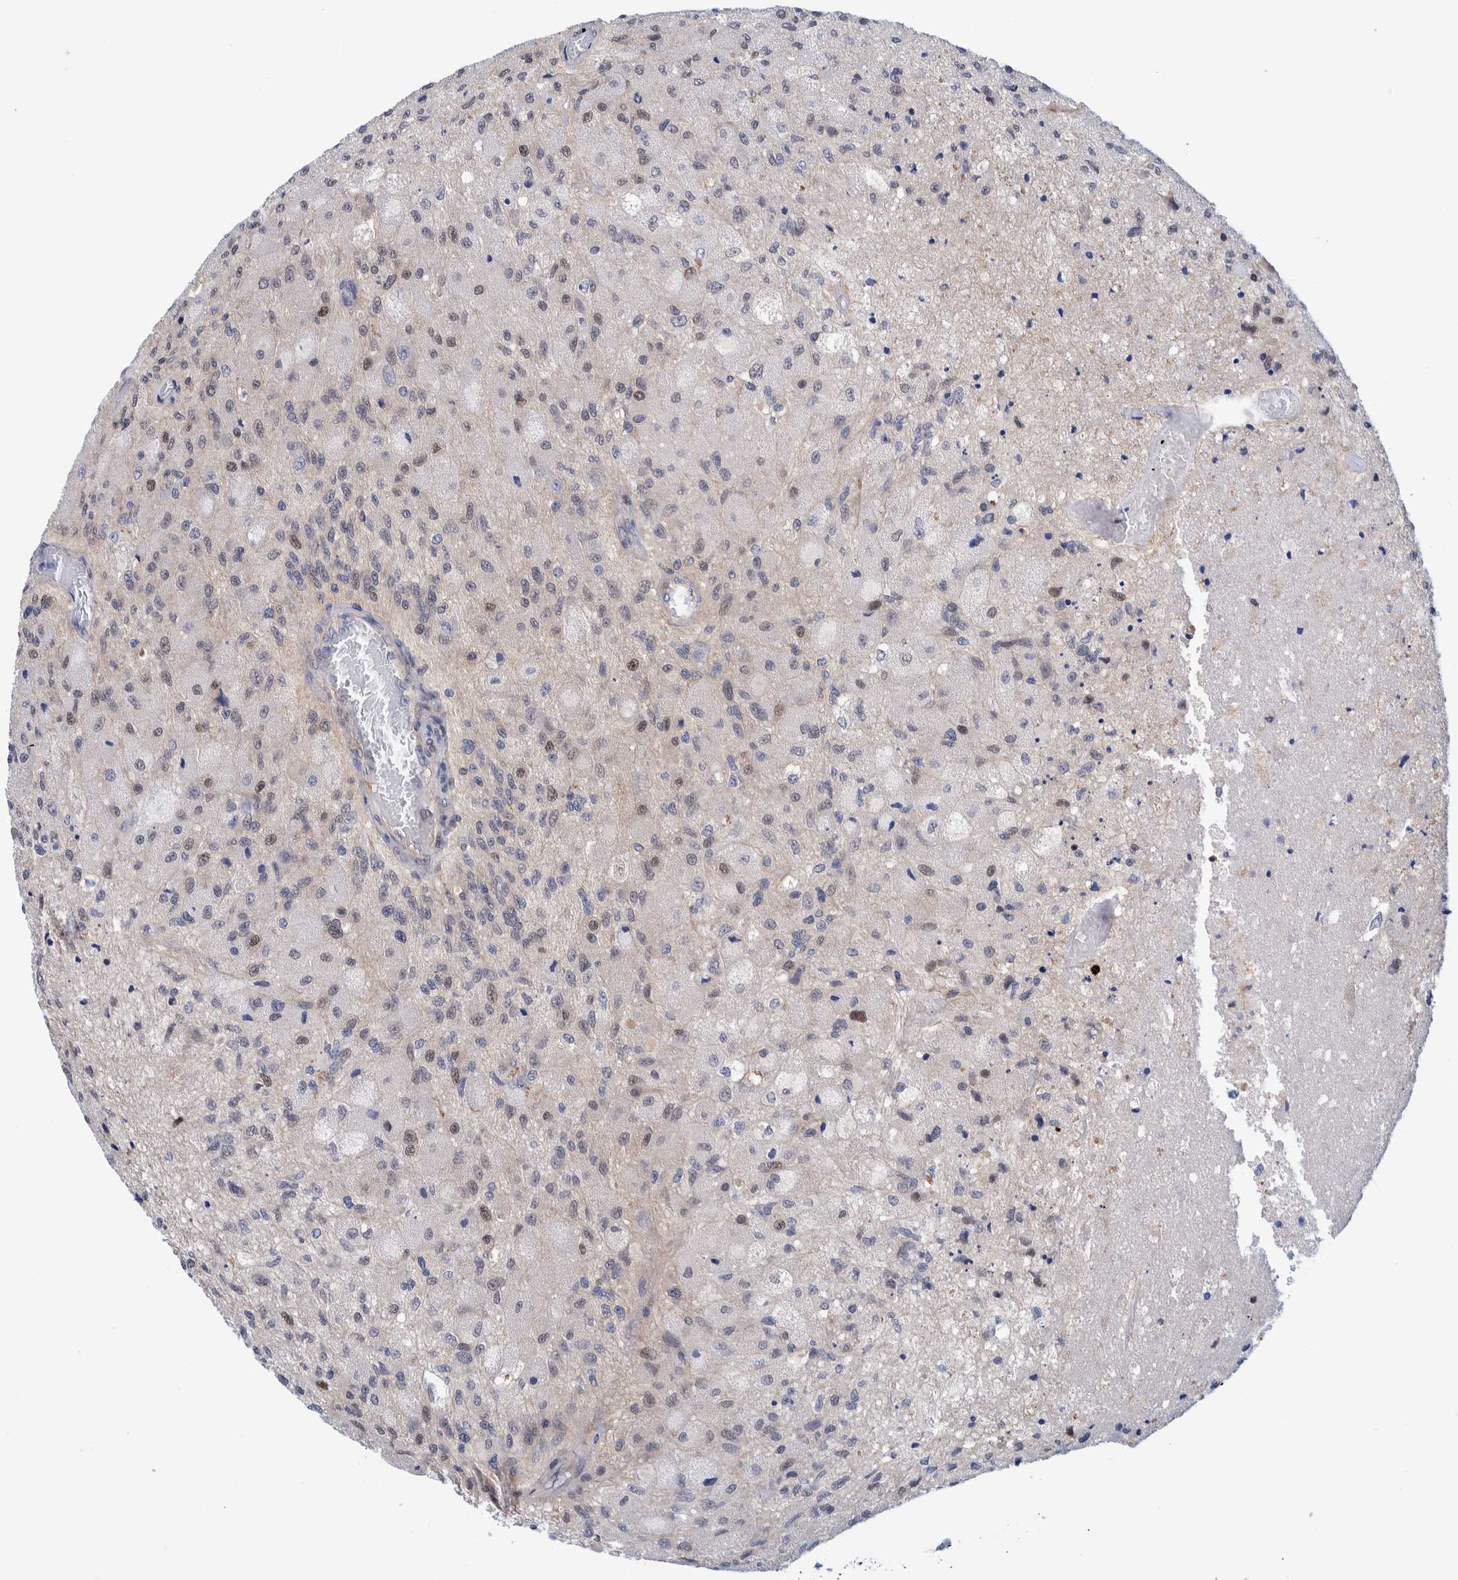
{"staining": {"intensity": "weak", "quantity": "25%-75%", "location": "nuclear"}, "tissue": "glioma", "cell_type": "Tumor cells", "image_type": "cancer", "snomed": [{"axis": "morphology", "description": "Normal tissue, NOS"}, {"axis": "morphology", "description": "Glioma, malignant, High grade"}, {"axis": "topography", "description": "Cerebral cortex"}], "caption": "Brown immunohistochemical staining in human malignant glioma (high-grade) demonstrates weak nuclear expression in approximately 25%-75% of tumor cells.", "gene": "PFAS", "patient": {"sex": "male", "age": 77}}